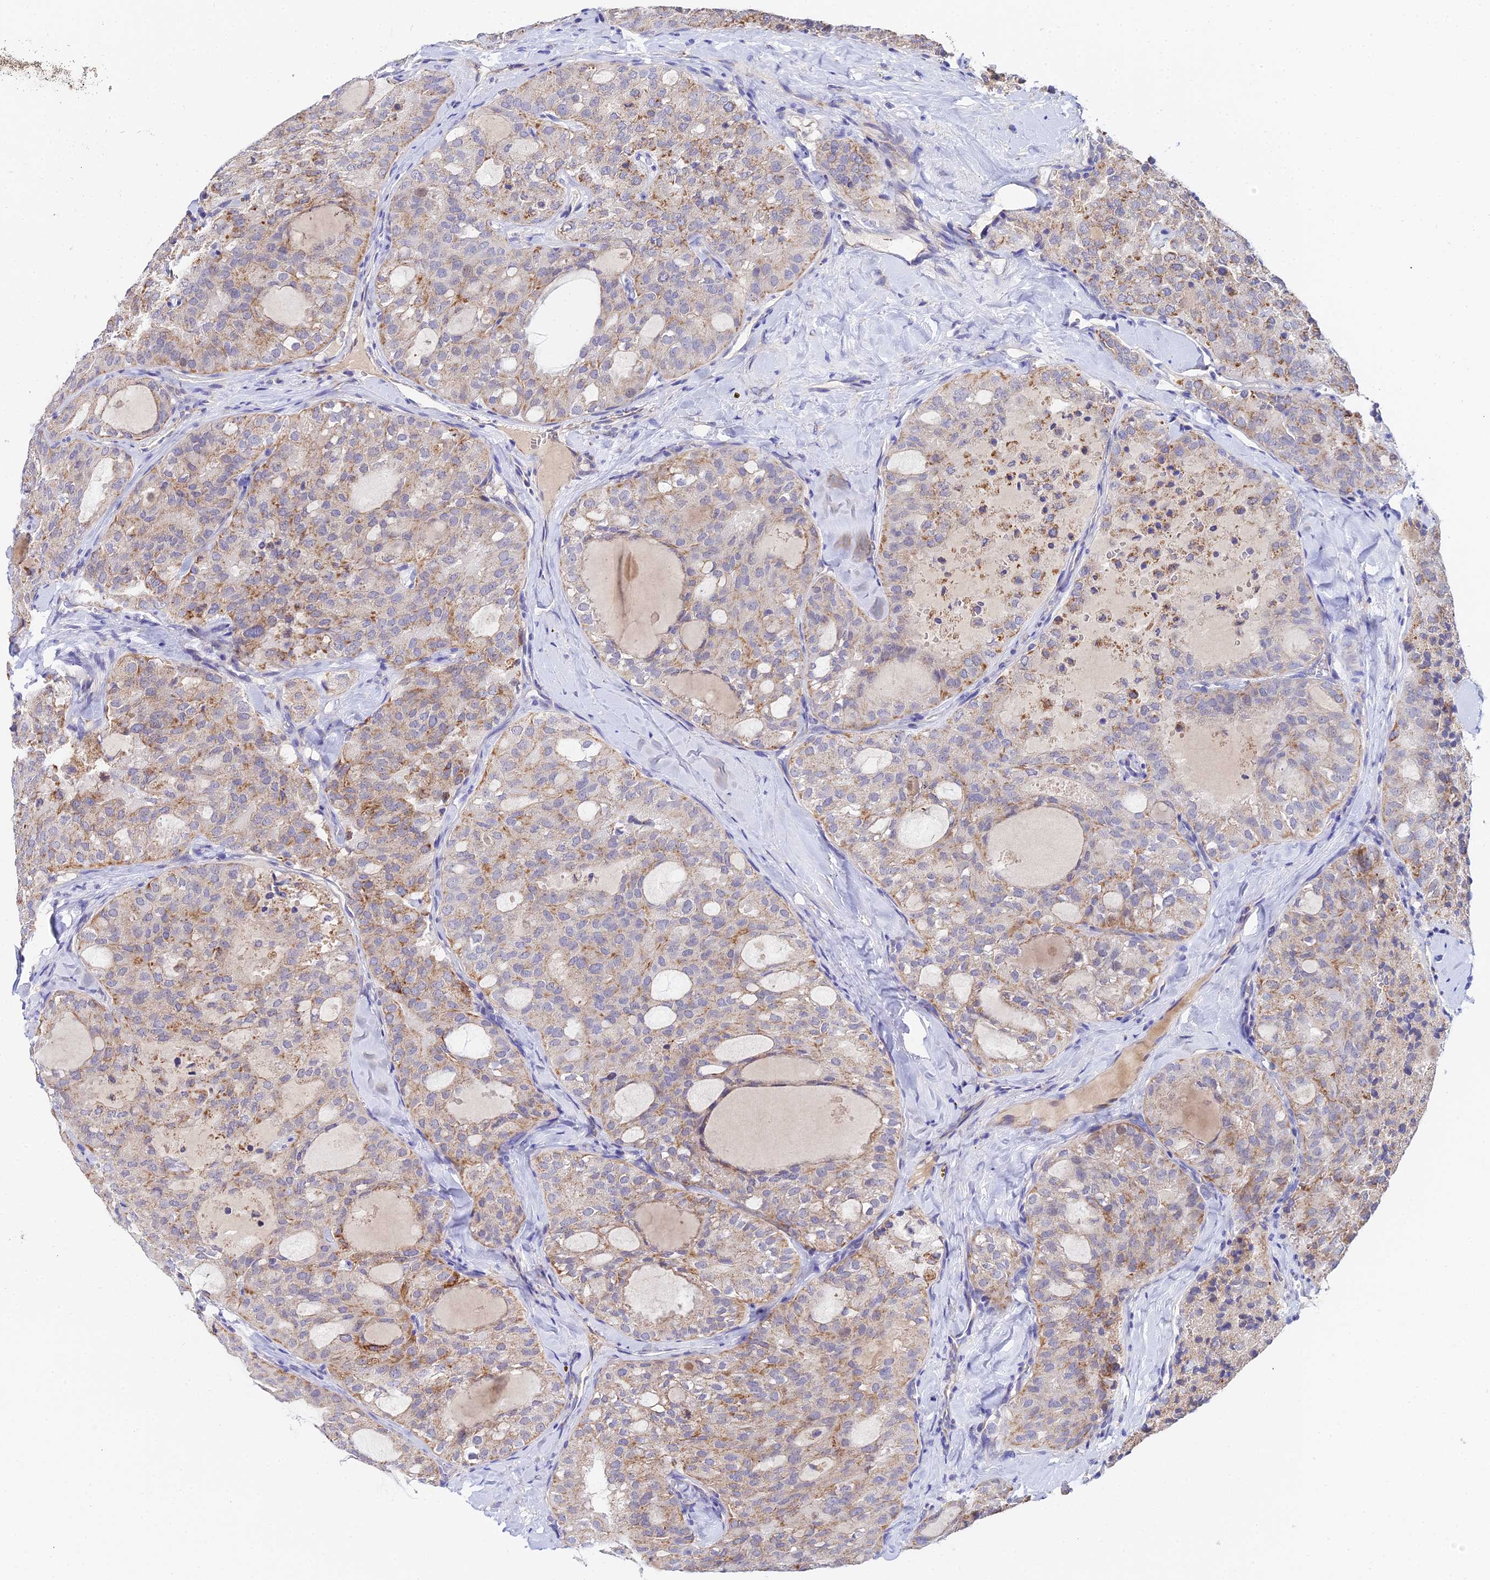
{"staining": {"intensity": "moderate", "quantity": "25%-75%", "location": "cytoplasmic/membranous"}, "tissue": "thyroid cancer", "cell_type": "Tumor cells", "image_type": "cancer", "snomed": [{"axis": "morphology", "description": "Follicular adenoma carcinoma, NOS"}, {"axis": "topography", "description": "Thyroid gland"}], "caption": "Protein expression analysis of human thyroid follicular adenoma carcinoma reveals moderate cytoplasmic/membranous positivity in approximately 25%-75% of tumor cells.", "gene": "ACOT2", "patient": {"sex": "male", "age": 75}}